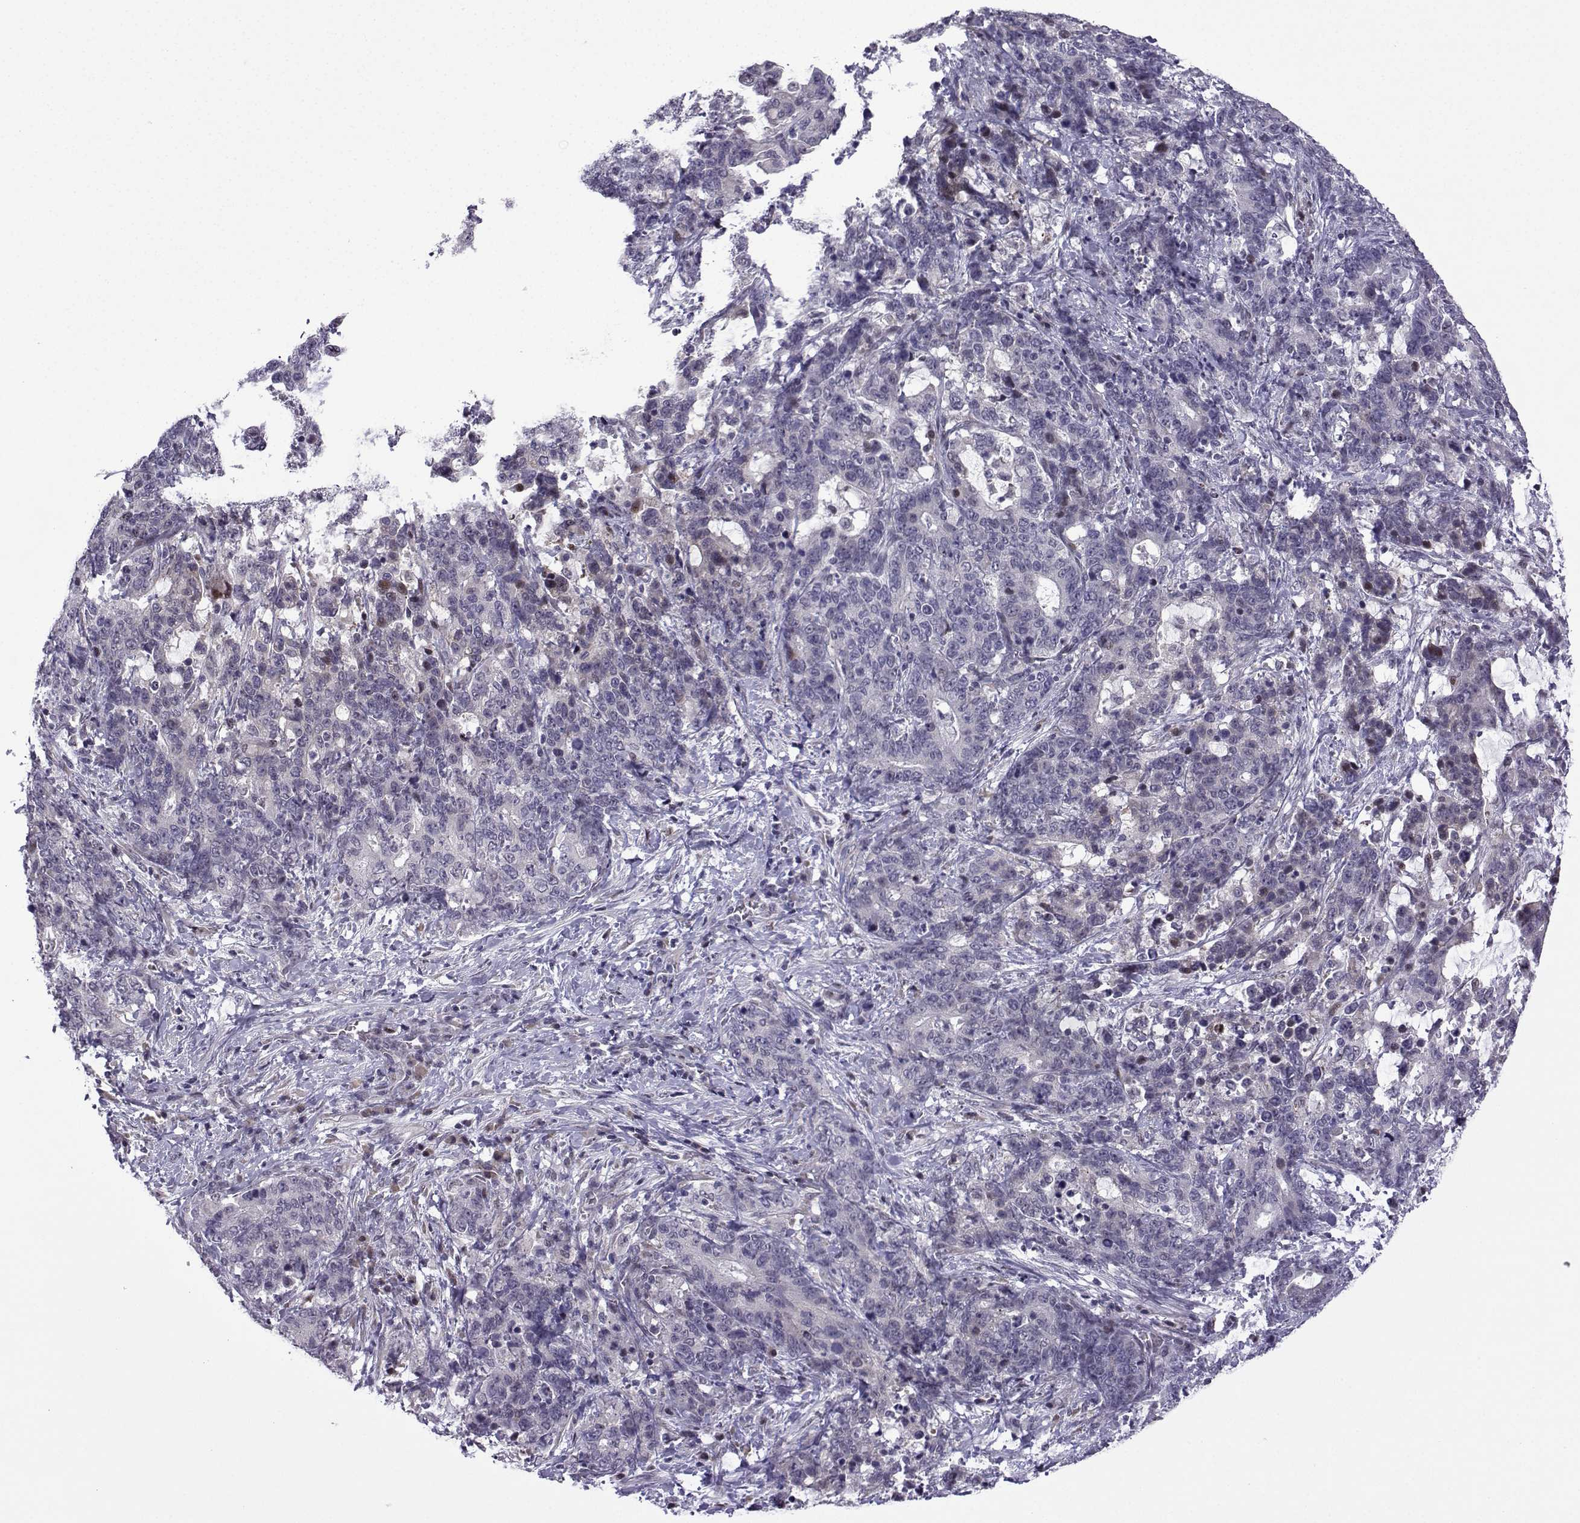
{"staining": {"intensity": "negative", "quantity": "none", "location": "none"}, "tissue": "stomach cancer", "cell_type": "Tumor cells", "image_type": "cancer", "snomed": [{"axis": "morphology", "description": "Normal tissue, NOS"}, {"axis": "morphology", "description": "Adenocarcinoma, NOS"}, {"axis": "topography", "description": "Stomach"}], "caption": "DAB immunohistochemical staining of adenocarcinoma (stomach) demonstrates no significant expression in tumor cells.", "gene": "FGF3", "patient": {"sex": "female", "age": 64}}